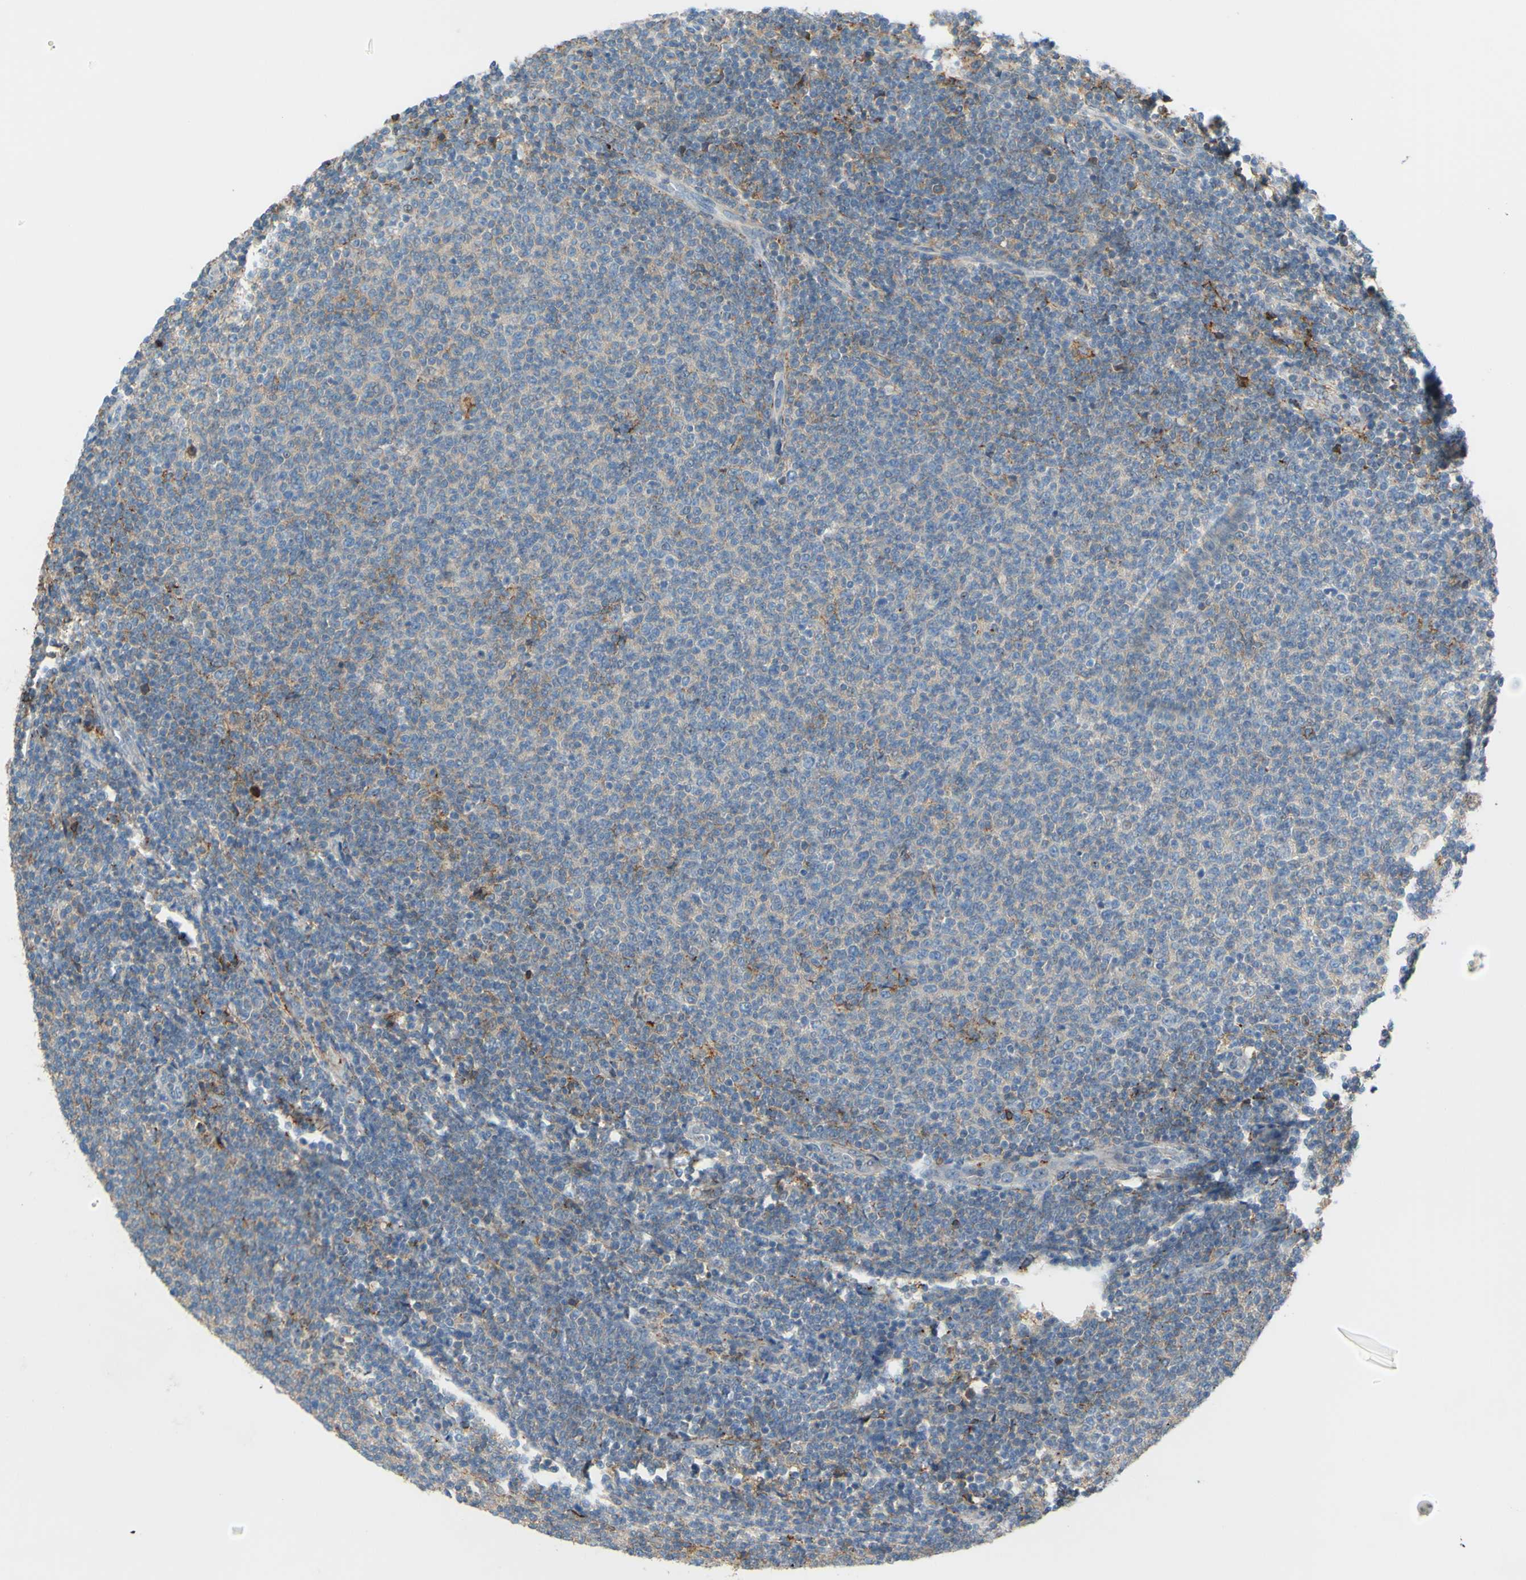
{"staining": {"intensity": "negative", "quantity": "none", "location": "none"}, "tissue": "lymphoma", "cell_type": "Tumor cells", "image_type": "cancer", "snomed": [{"axis": "morphology", "description": "Malignant lymphoma, non-Hodgkin's type, Low grade"}, {"axis": "topography", "description": "Lymph node"}], "caption": "Micrograph shows no significant protein staining in tumor cells of low-grade malignant lymphoma, non-Hodgkin's type.", "gene": "POR", "patient": {"sex": "male", "age": 66}}